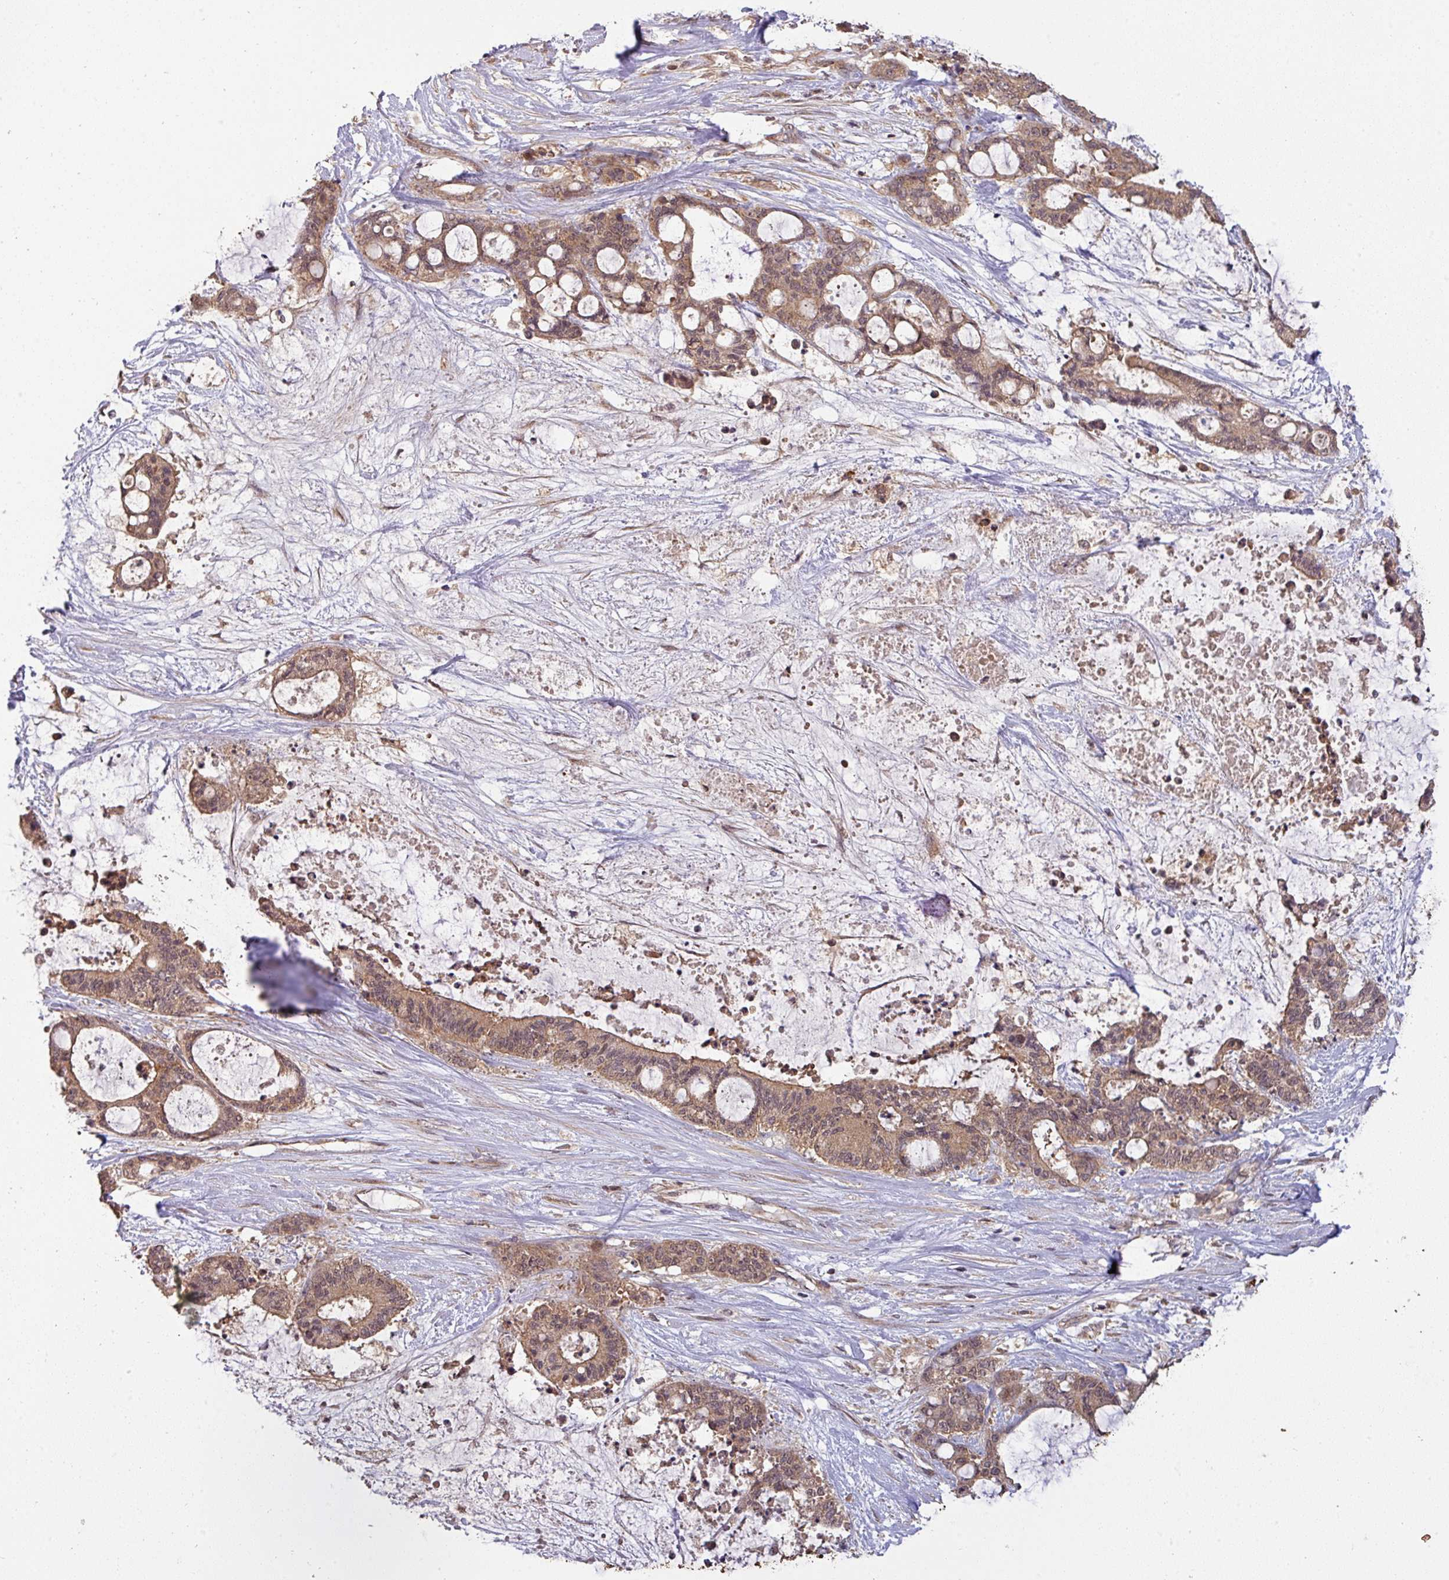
{"staining": {"intensity": "moderate", "quantity": ">75%", "location": "cytoplasmic/membranous"}, "tissue": "liver cancer", "cell_type": "Tumor cells", "image_type": "cancer", "snomed": [{"axis": "morphology", "description": "Normal tissue, NOS"}, {"axis": "morphology", "description": "Cholangiocarcinoma"}, {"axis": "topography", "description": "Liver"}, {"axis": "topography", "description": "Peripheral nerve tissue"}], "caption": "Protein analysis of liver cancer tissue reveals moderate cytoplasmic/membranous positivity in approximately >75% of tumor cells.", "gene": "CCDC121", "patient": {"sex": "female", "age": 73}}